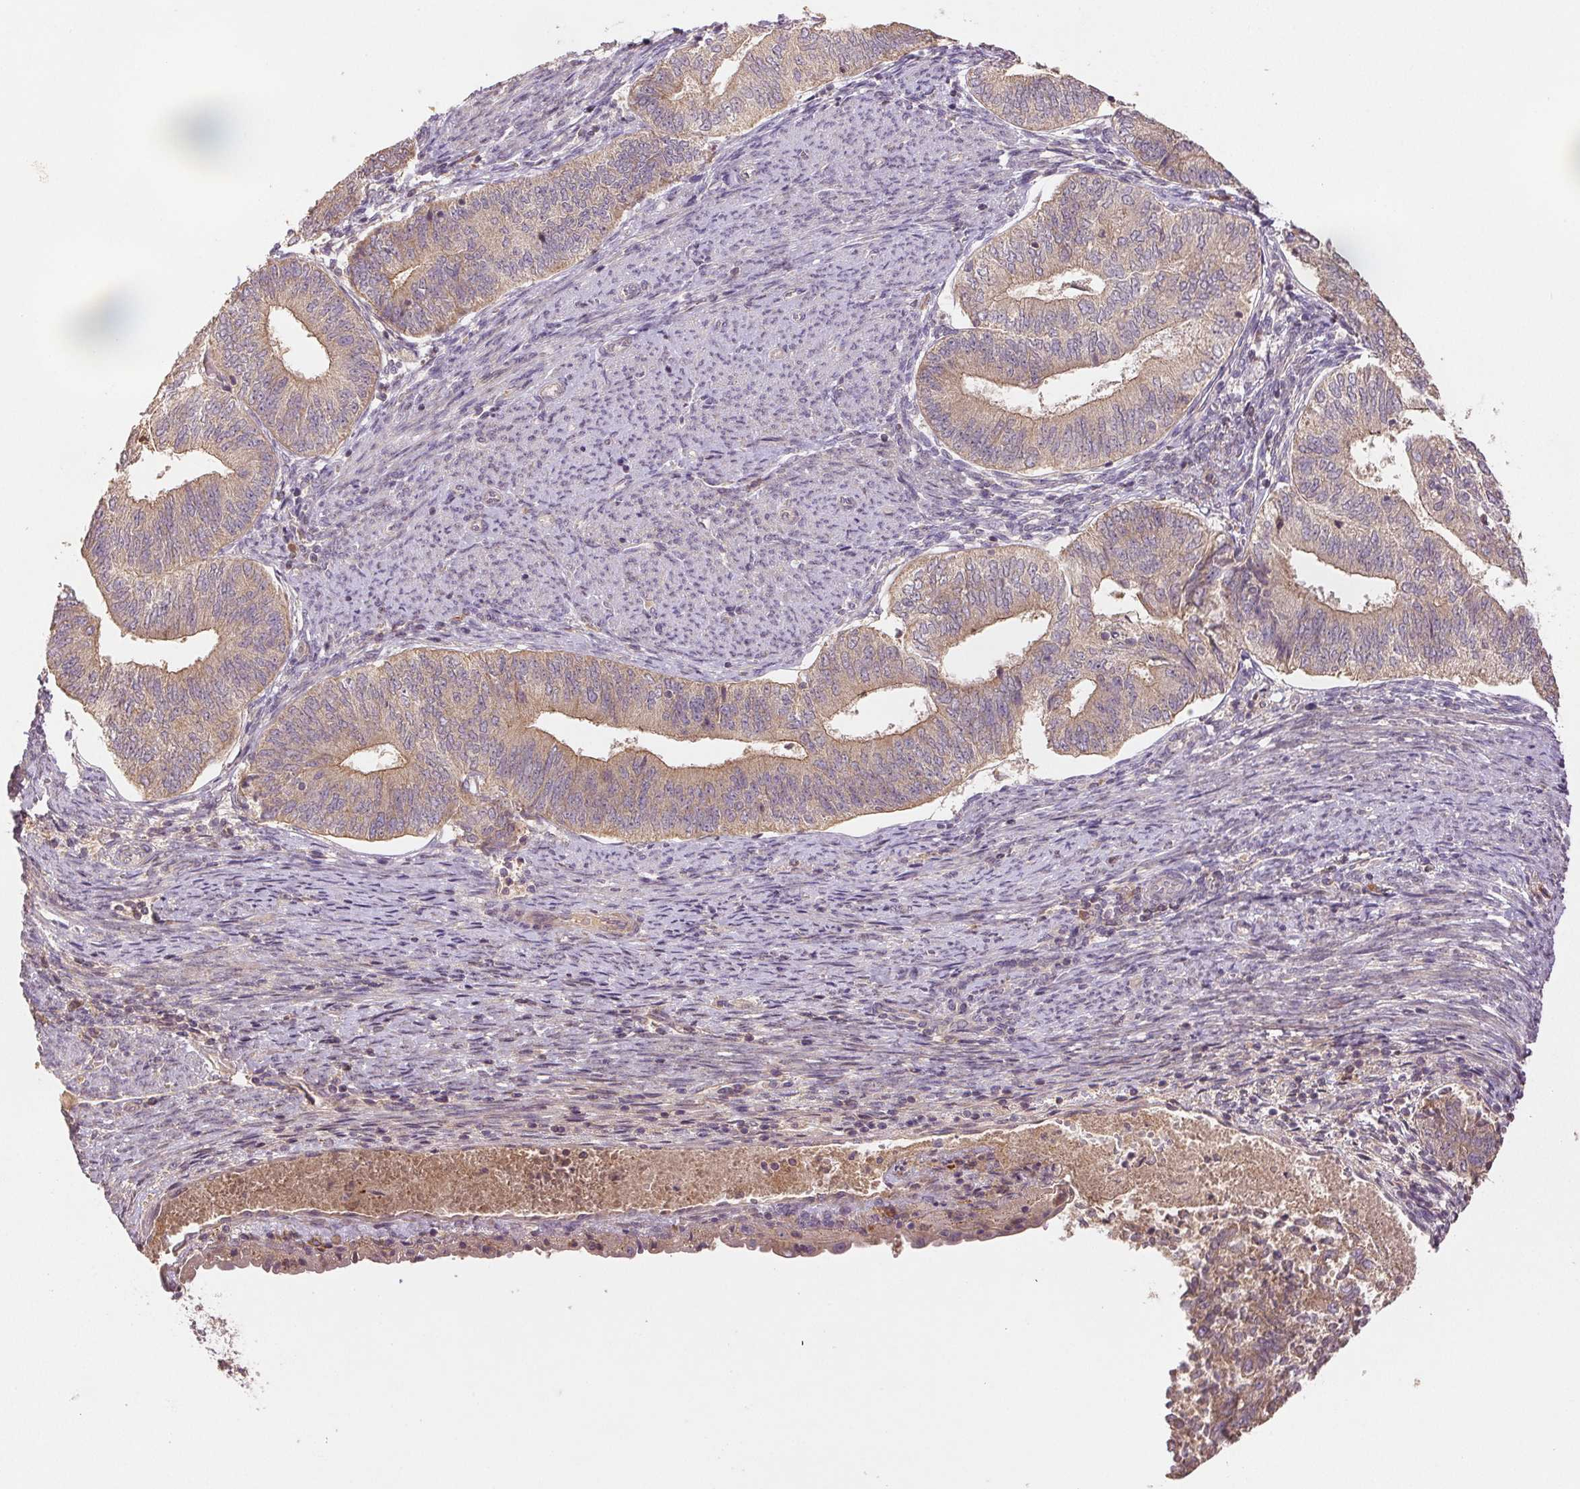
{"staining": {"intensity": "moderate", "quantity": "25%-75%", "location": "cytoplasmic/membranous"}, "tissue": "endometrial cancer", "cell_type": "Tumor cells", "image_type": "cancer", "snomed": [{"axis": "morphology", "description": "Adenocarcinoma, NOS"}, {"axis": "topography", "description": "Endometrium"}], "caption": "Tumor cells show medium levels of moderate cytoplasmic/membranous staining in about 25%-75% of cells in human endometrial adenocarcinoma.", "gene": "YIF1B", "patient": {"sex": "female", "age": 65}}